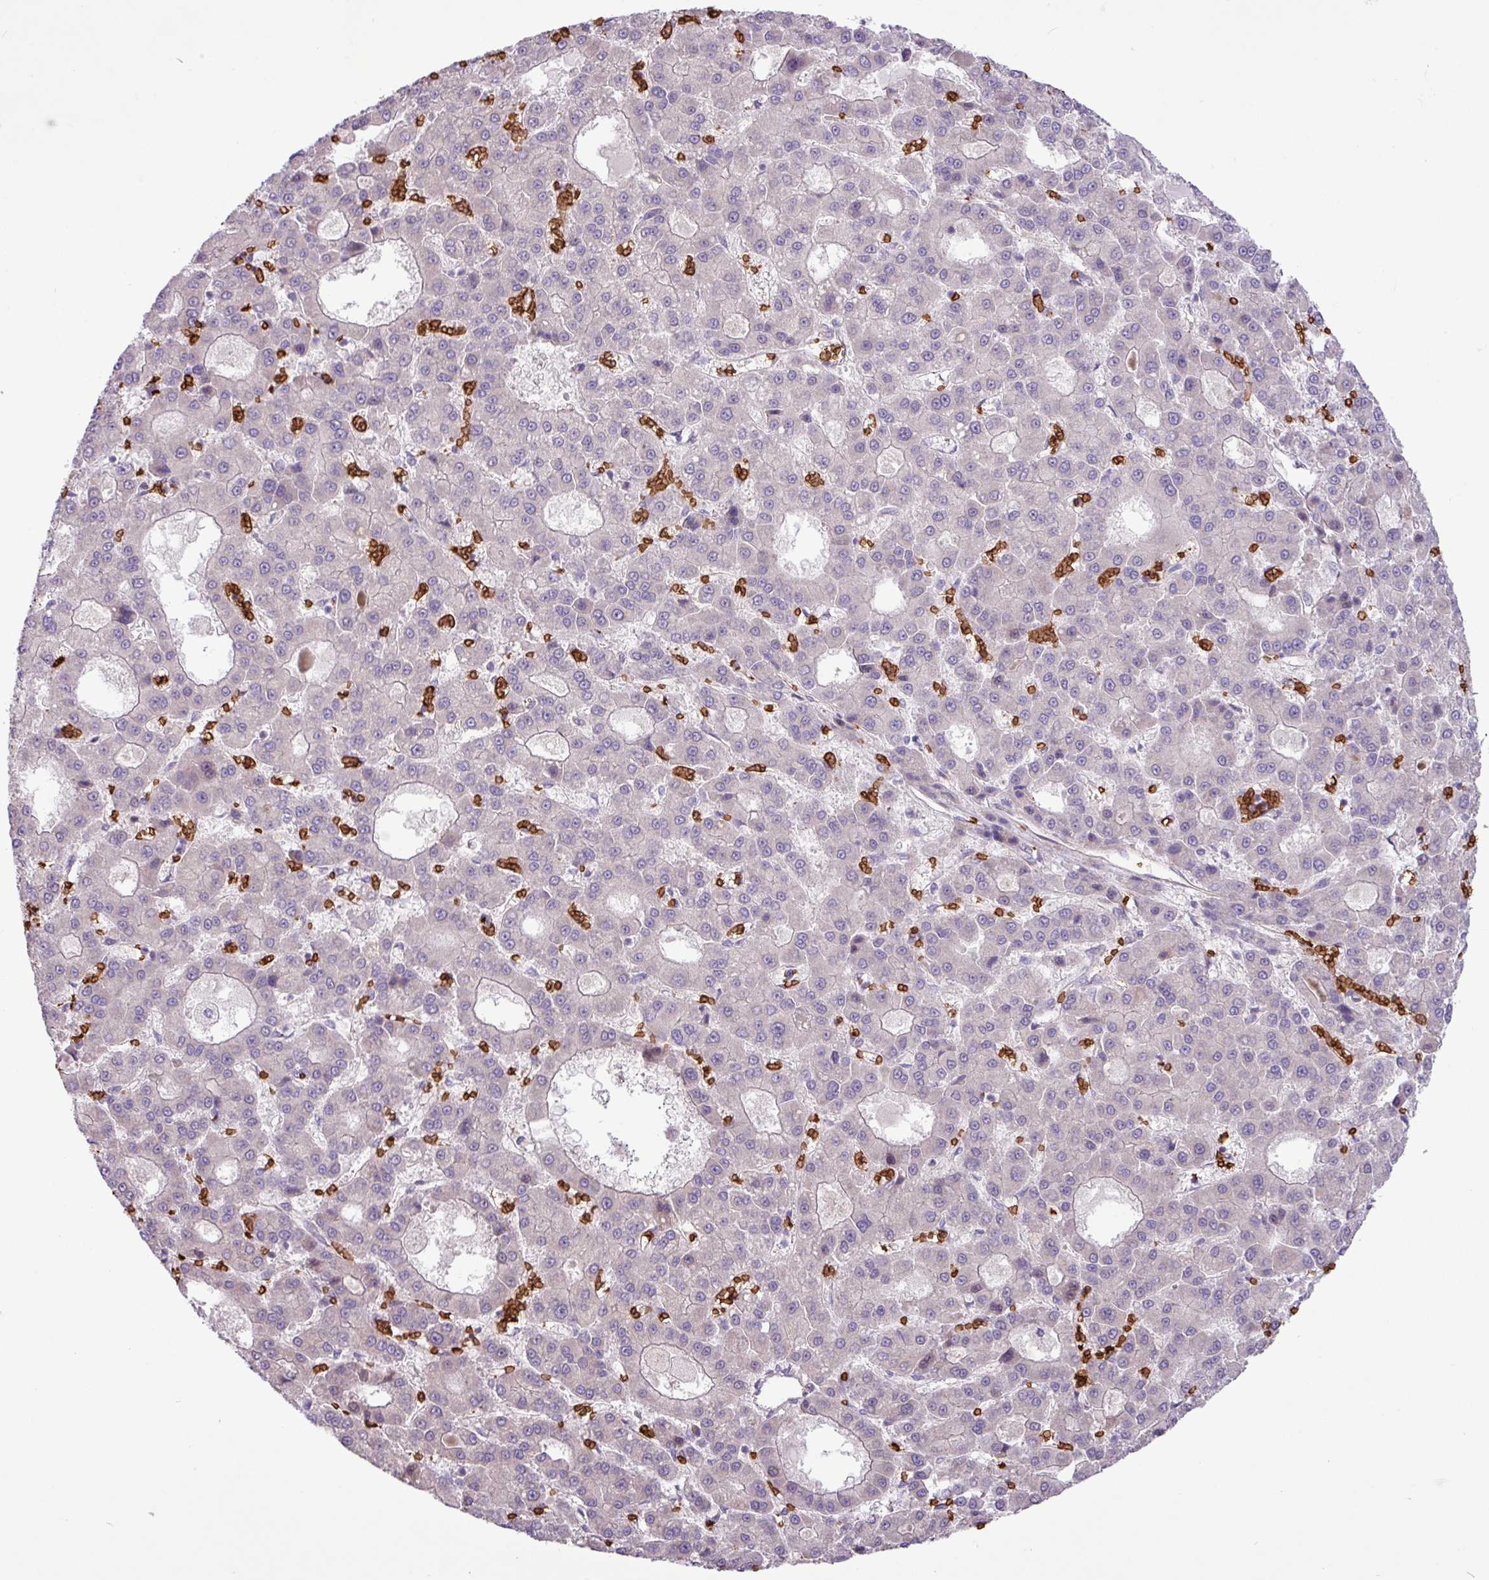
{"staining": {"intensity": "negative", "quantity": "none", "location": "none"}, "tissue": "liver cancer", "cell_type": "Tumor cells", "image_type": "cancer", "snomed": [{"axis": "morphology", "description": "Carcinoma, Hepatocellular, NOS"}, {"axis": "topography", "description": "Liver"}], "caption": "Immunohistochemical staining of human liver cancer (hepatocellular carcinoma) displays no significant expression in tumor cells.", "gene": "RAD21L1", "patient": {"sex": "male", "age": 70}}